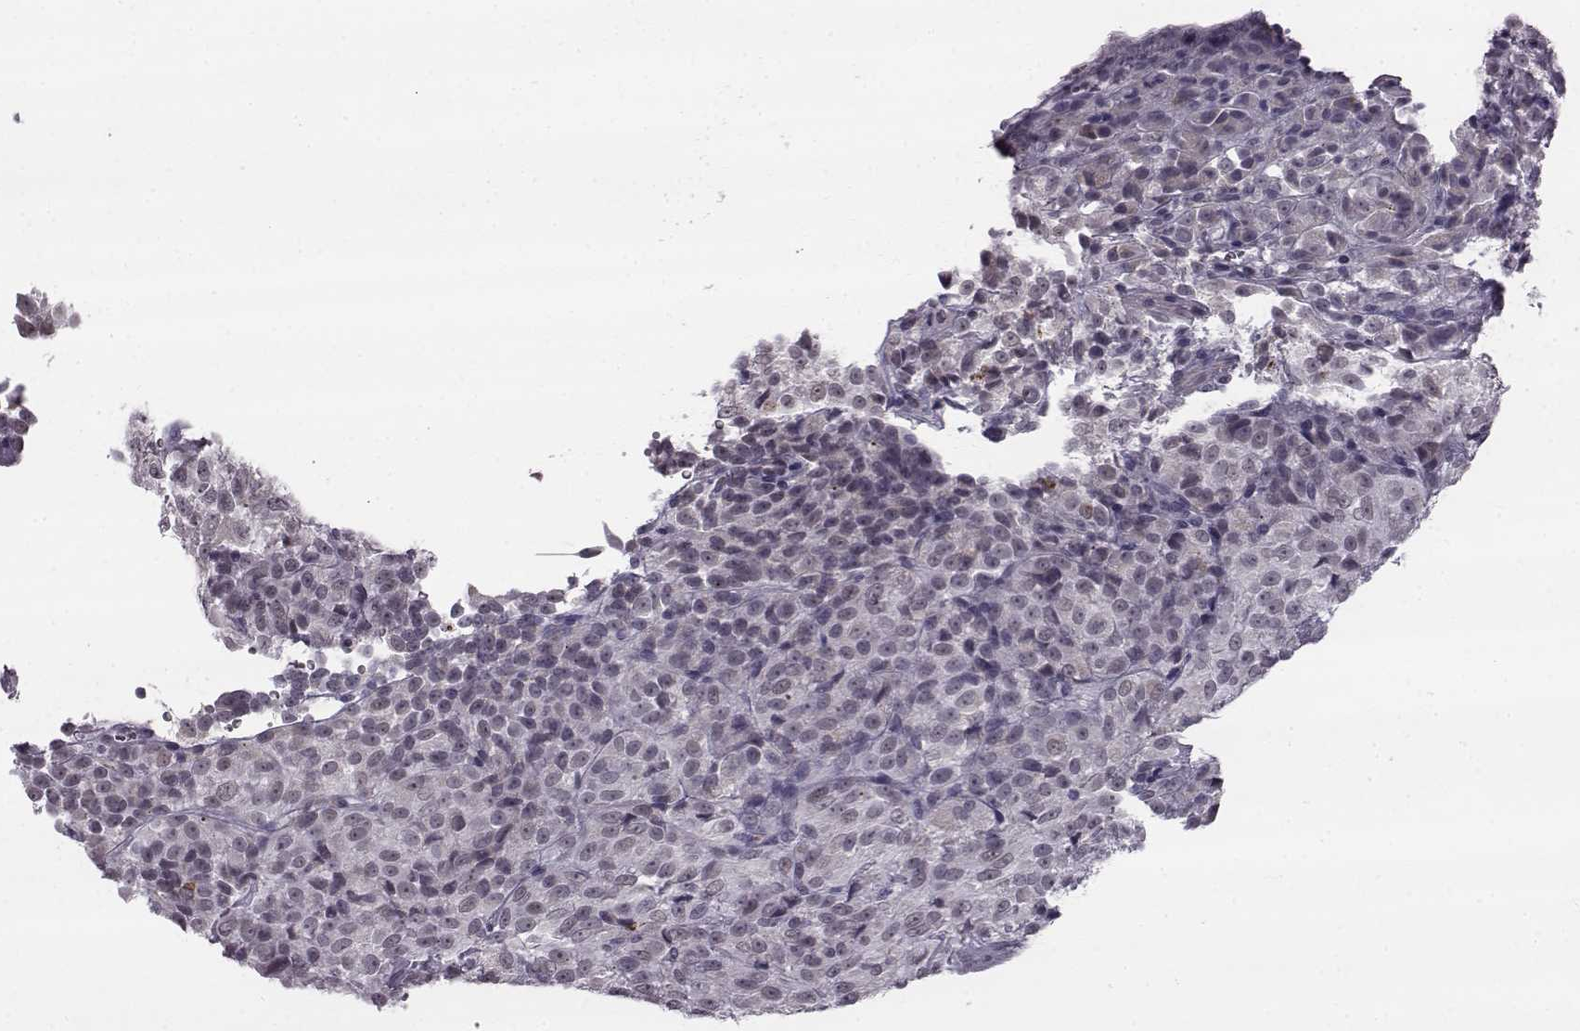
{"staining": {"intensity": "negative", "quantity": "none", "location": "none"}, "tissue": "melanoma", "cell_type": "Tumor cells", "image_type": "cancer", "snomed": [{"axis": "morphology", "description": "Malignant melanoma, Metastatic site"}, {"axis": "topography", "description": "Brain"}], "caption": "An image of melanoma stained for a protein reveals no brown staining in tumor cells. Brightfield microscopy of immunohistochemistry stained with DAB (brown) and hematoxylin (blue), captured at high magnification.", "gene": "SLC28A2", "patient": {"sex": "female", "age": 56}}